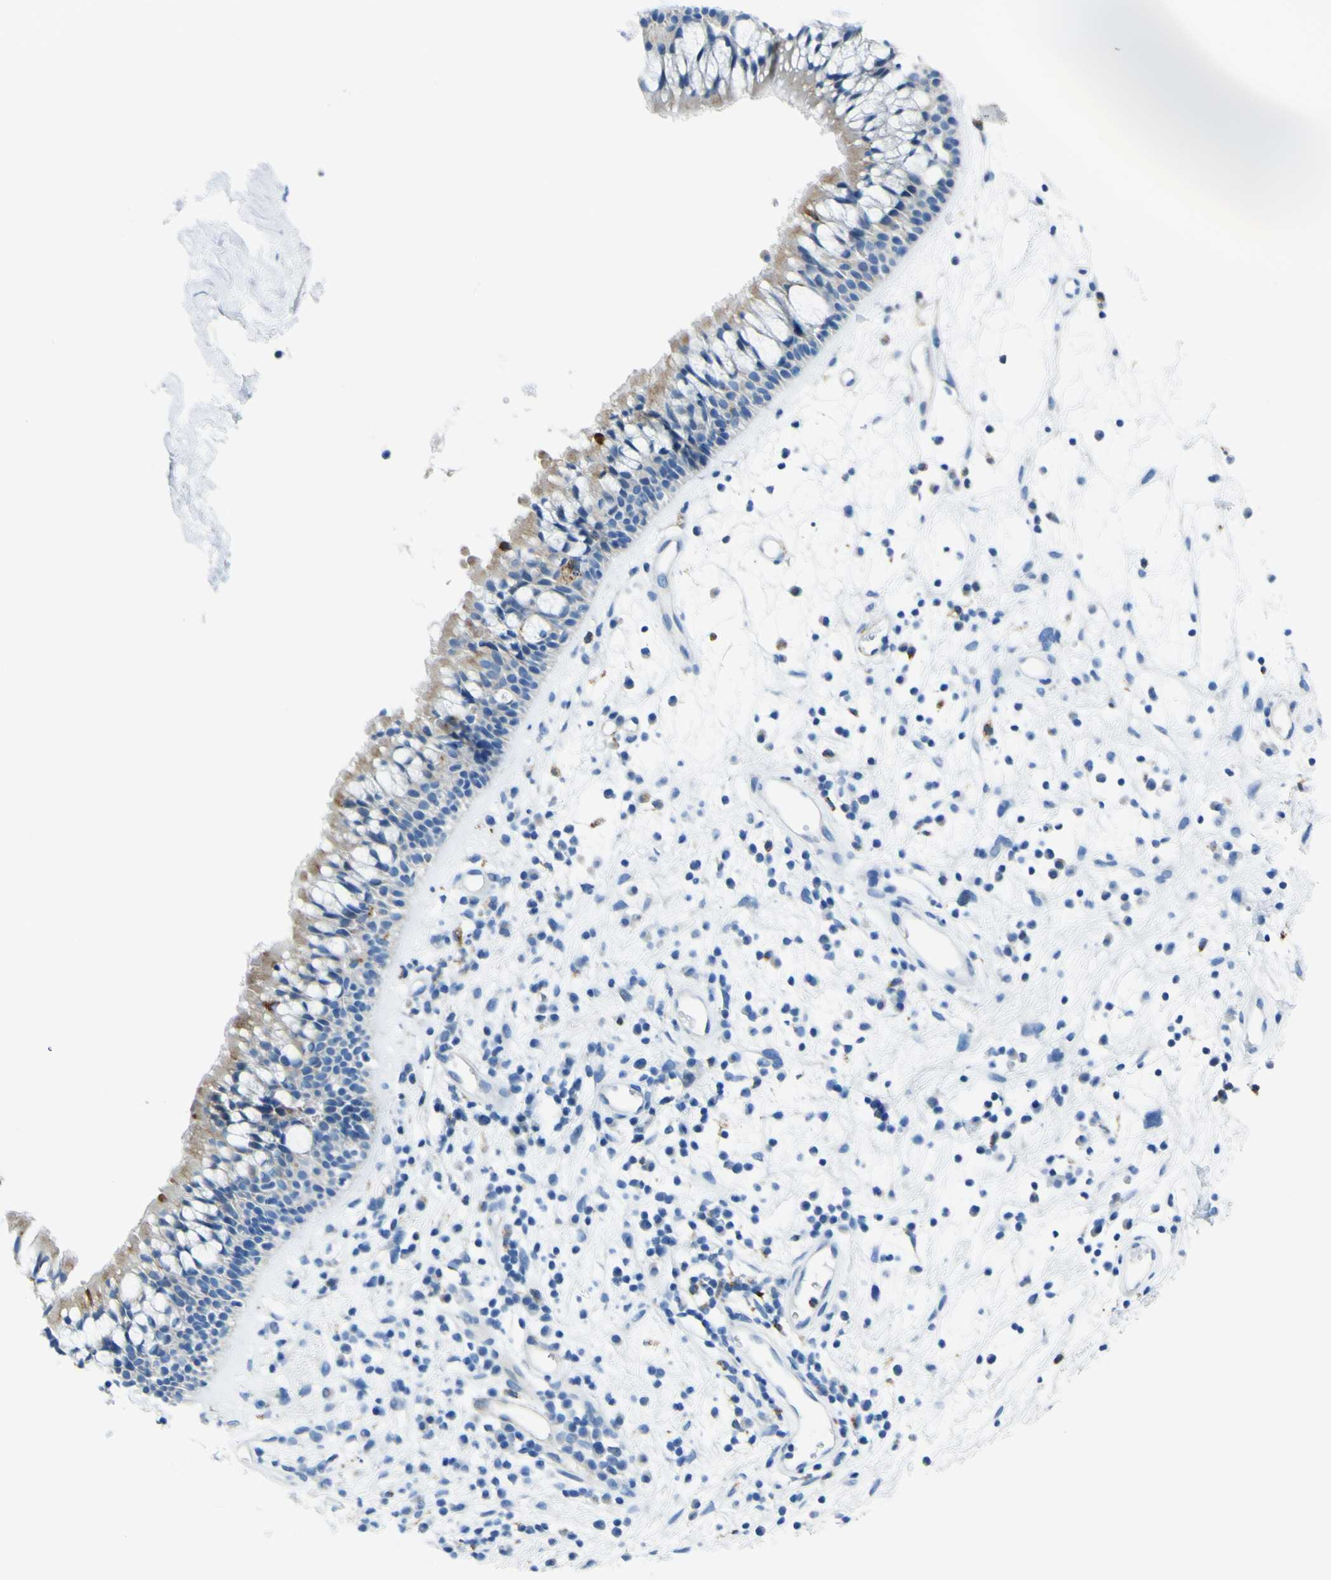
{"staining": {"intensity": "moderate", "quantity": "25%-75%", "location": "cytoplasmic/membranous"}, "tissue": "nasopharynx", "cell_type": "Respiratory epithelial cells", "image_type": "normal", "snomed": [{"axis": "morphology", "description": "Normal tissue, NOS"}, {"axis": "morphology", "description": "Inflammation, NOS"}, {"axis": "topography", "description": "Nasopharynx"}], "caption": "Immunohistochemical staining of unremarkable human nasopharynx shows moderate cytoplasmic/membranous protein staining in about 25%-75% of respiratory epithelial cells. (Brightfield microscopy of DAB IHC at high magnification).", "gene": "ACSL1", "patient": {"sex": "male", "age": 48}}